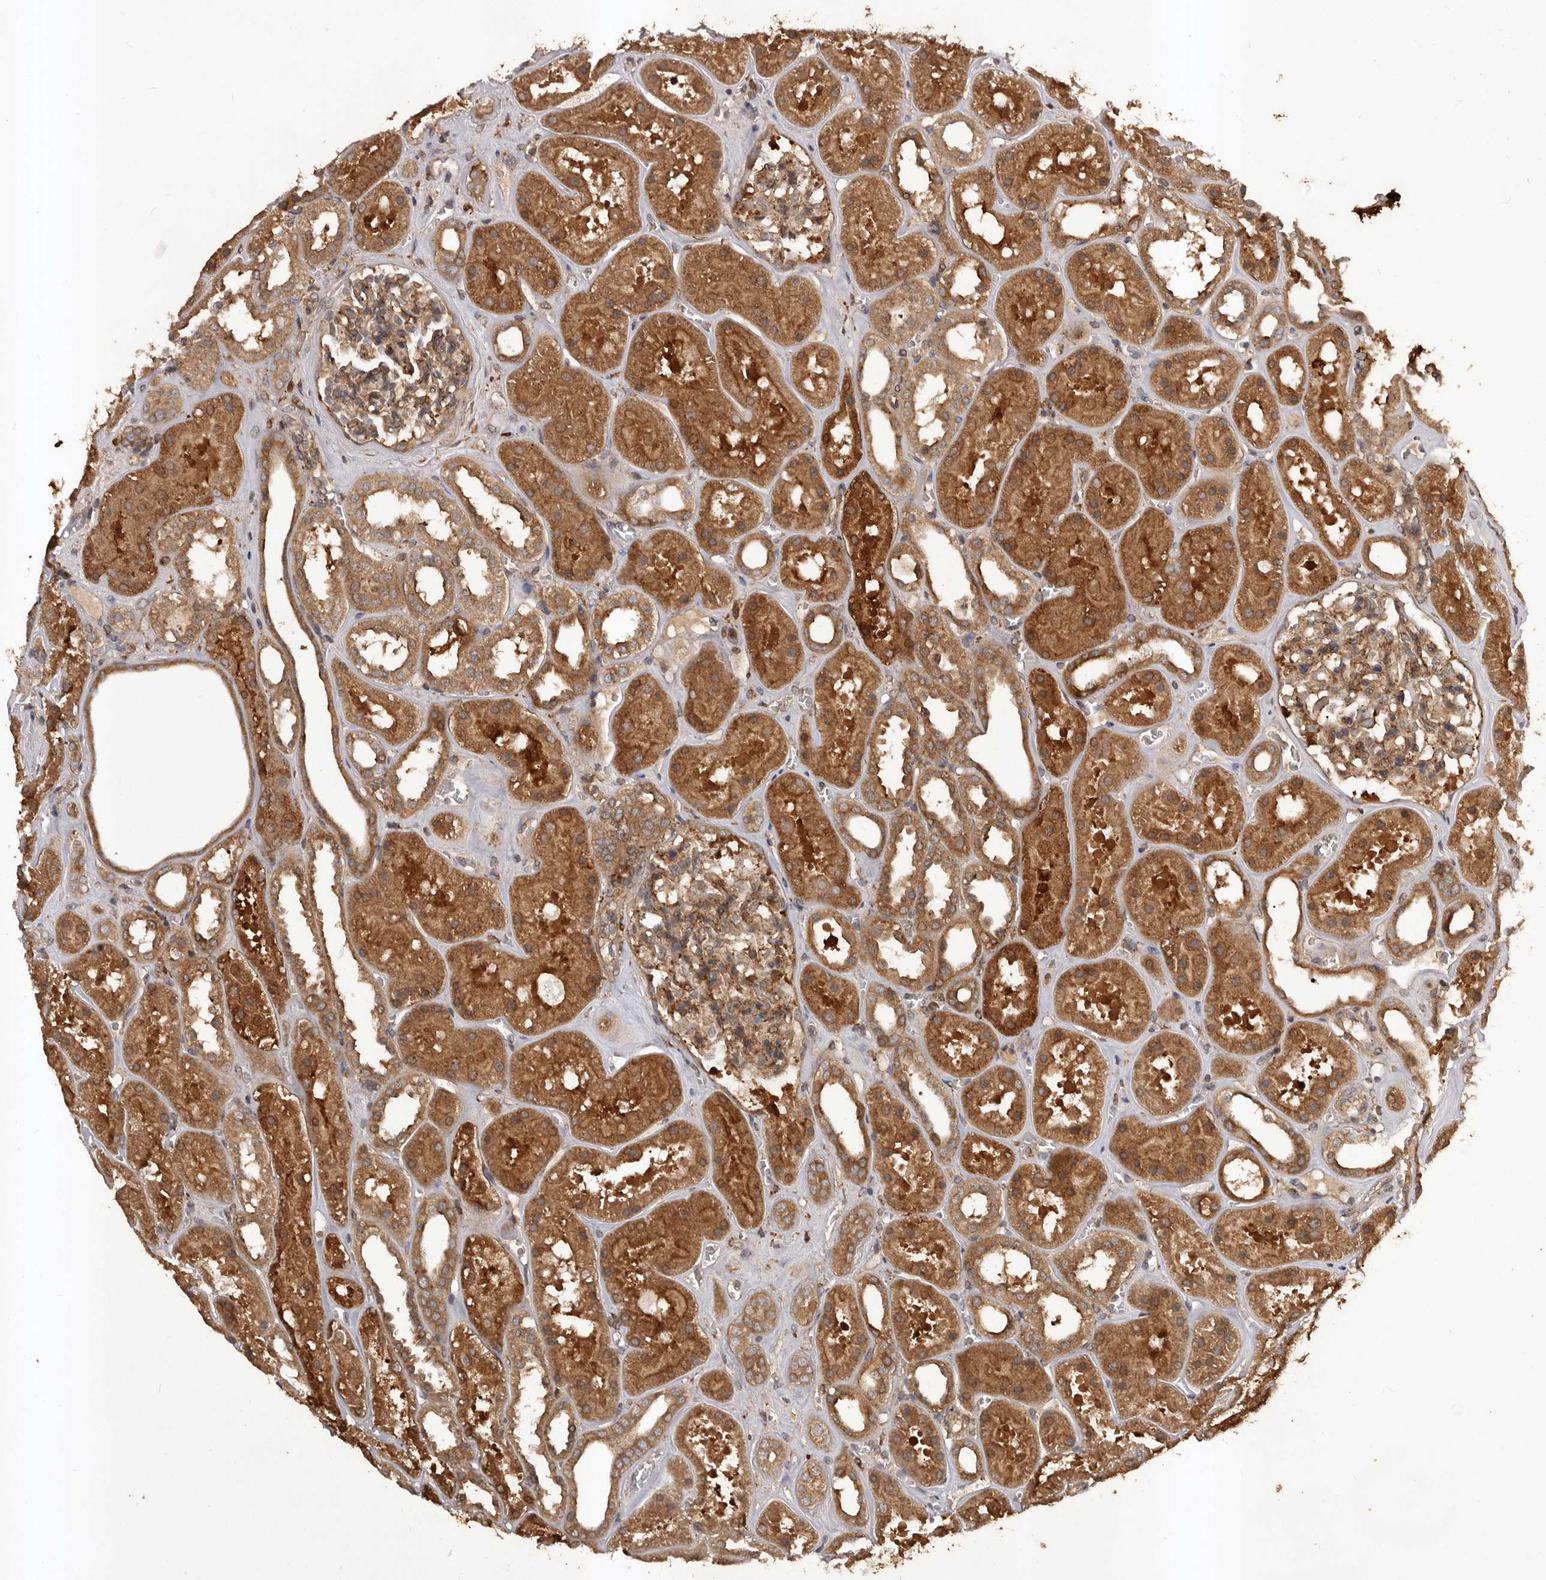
{"staining": {"intensity": "moderate", "quantity": ">75%", "location": "cytoplasmic/membranous"}, "tissue": "kidney", "cell_type": "Cells in glomeruli", "image_type": "normal", "snomed": [{"axis": "morphology", "description": "Normal tissue, NOS"}, {"axis": "topography", "description": "Kidney"}], "caption": "The immunohistochemical stain highlights moderate cytoplasmic/membranous staining in cells in glomeruli of benign kidney. The staining was performed using DAB (3,3'-diaminobenzidine) to visualize the protein expression in brown, while the nuclei were stained in blue with hematoxylin (Magnification: 20x).", "gene": "SLC22A3", "patient": {"sex": "female", "age": 41}}